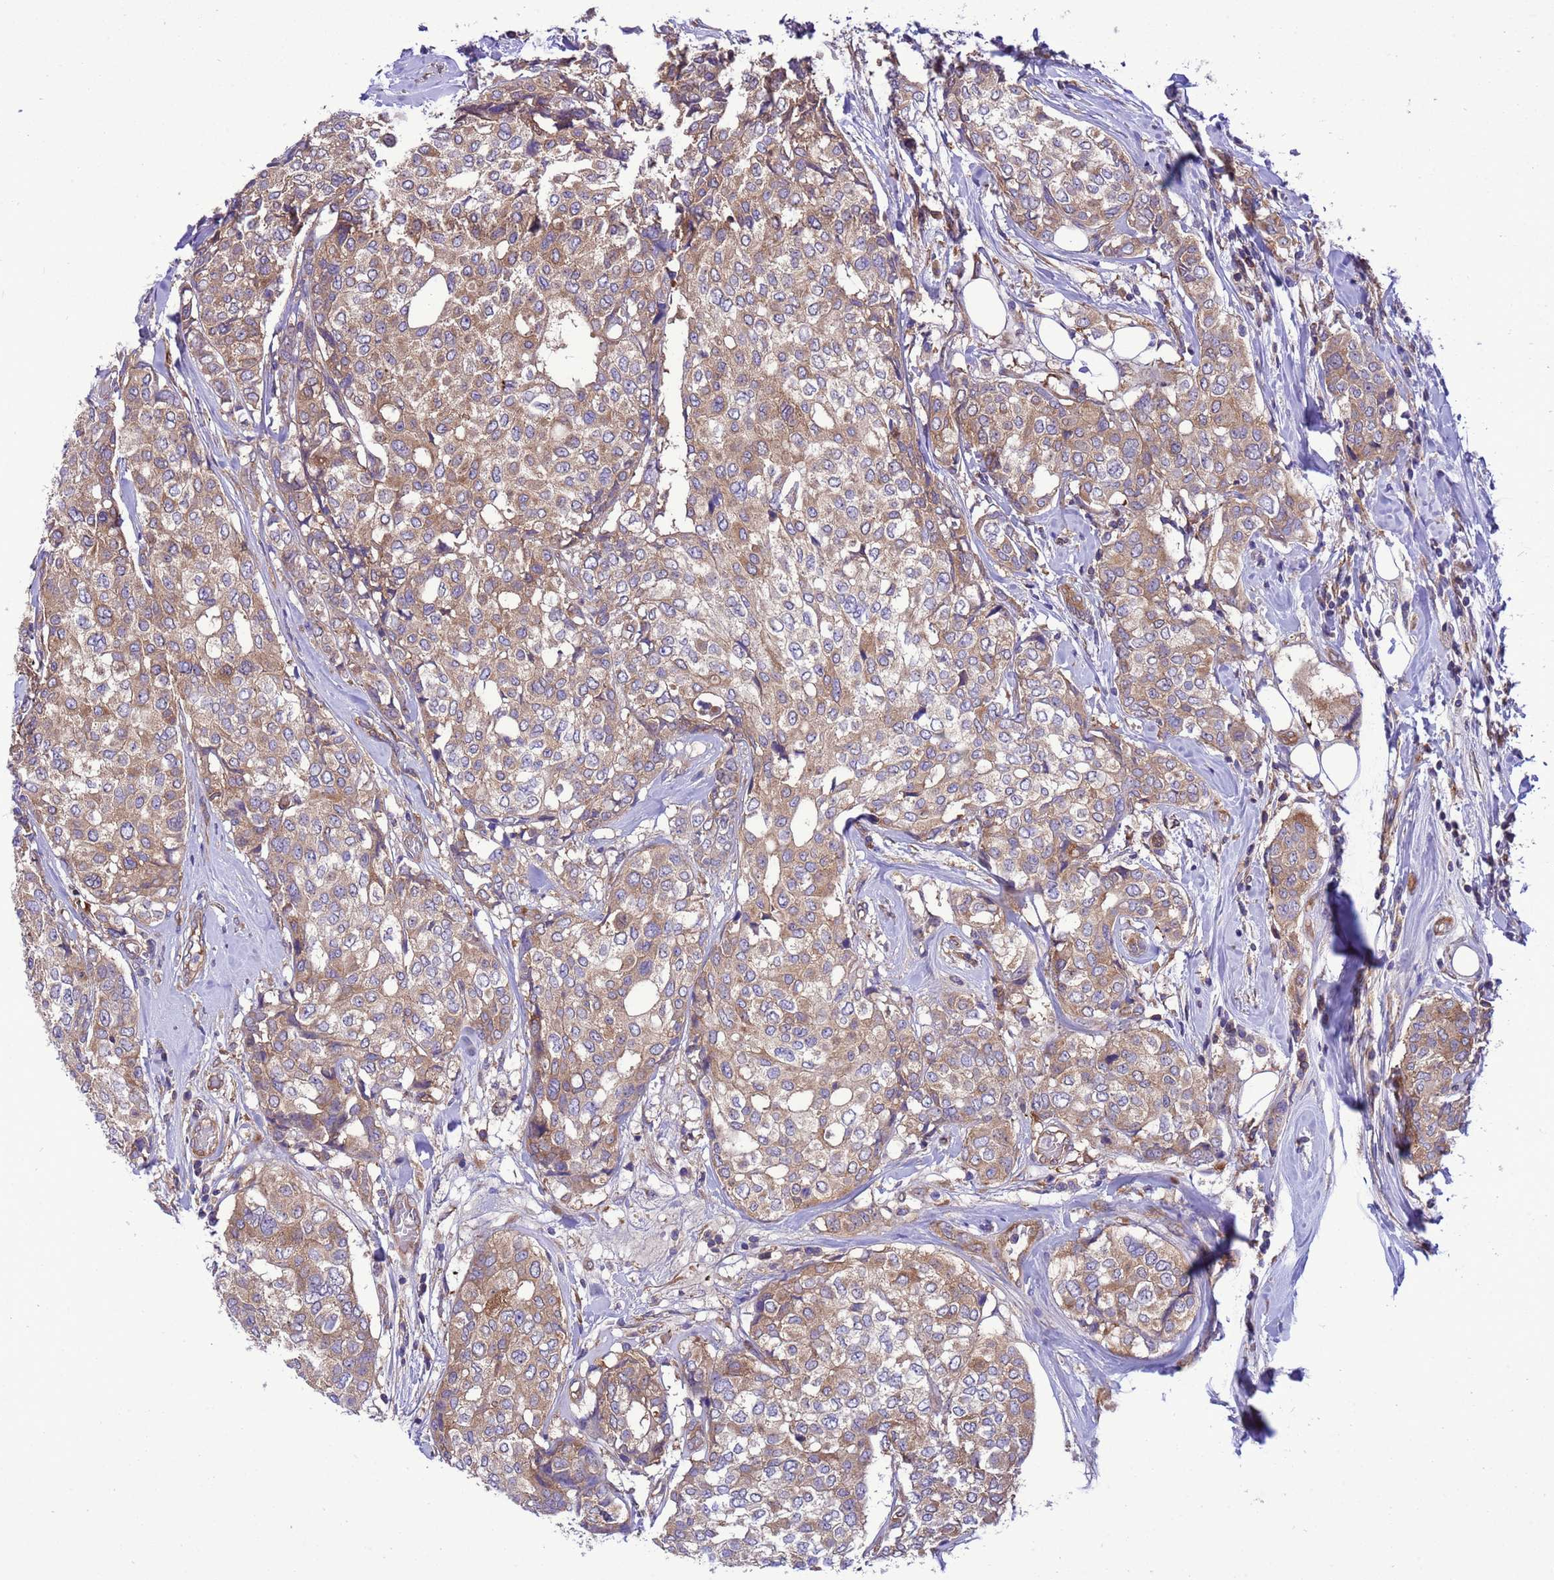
{"staining": {"intensity": "moderate", "quantity": "25%-75%", "location": "cytoplasmic/membranous"}, "tissue": "breast cancer", "cell_type": "Tumor cells", "image_type": "cancer", "snomed": [{"axis": "morphology", "description": "Lobular carcinoma"}, {"axis": "topography", "description": "Breast"}], "caption": "High-magnification brightfield microscopy of lobular carcinoma (breast) stained with DAB (brown) and counterstained with hematoxylin (blue). tumor cells exhibit moderate cytoplasmic/membranous positivity is seen in approximately25%-75% of cells.", "gene": "RABEP2", "patient": {"sex": "female", "age": 51}}